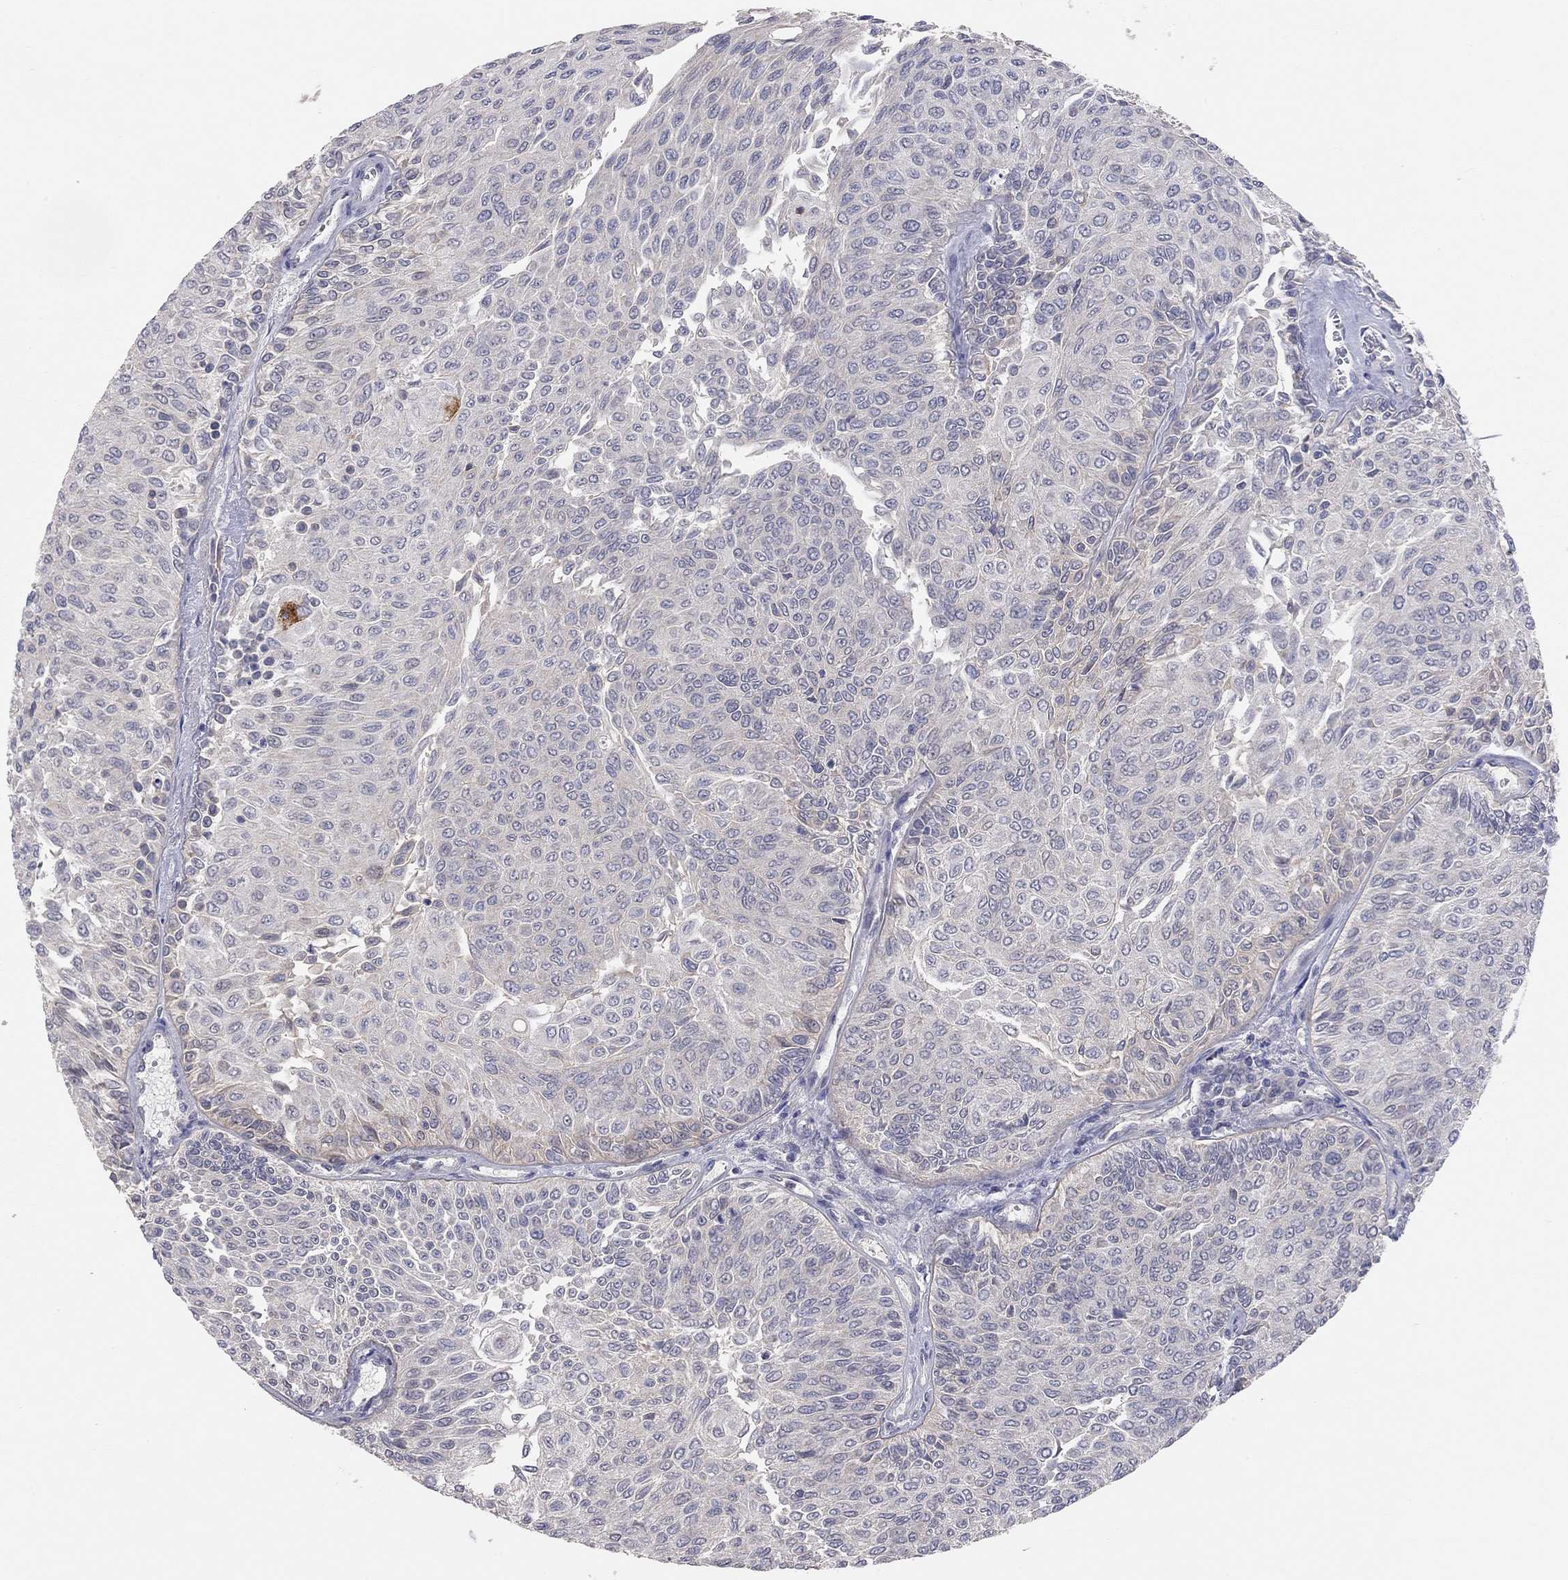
{"staining": {"intensity": "weak", "quantity": "<25%", "location": "cytoplasmic/membranous"}, "tissue": "urothelial cancer", "cell_type": "Tumor cells", "image_type": "cancer", "snomed": [{"axis": "morphology", "description": "Urothelial carcinoma, Low grade"}, {"axis": "topography", "description": "Ureter, NOS"}, {"axis": "topography", "description": "Urinary bladder"}], "caption": "This is an IHC micrograph of human urothelial cancer. There is no expression in tumor cells.", "gene": "KCNB1", "patient": {"sex": "male", "age": 78}}